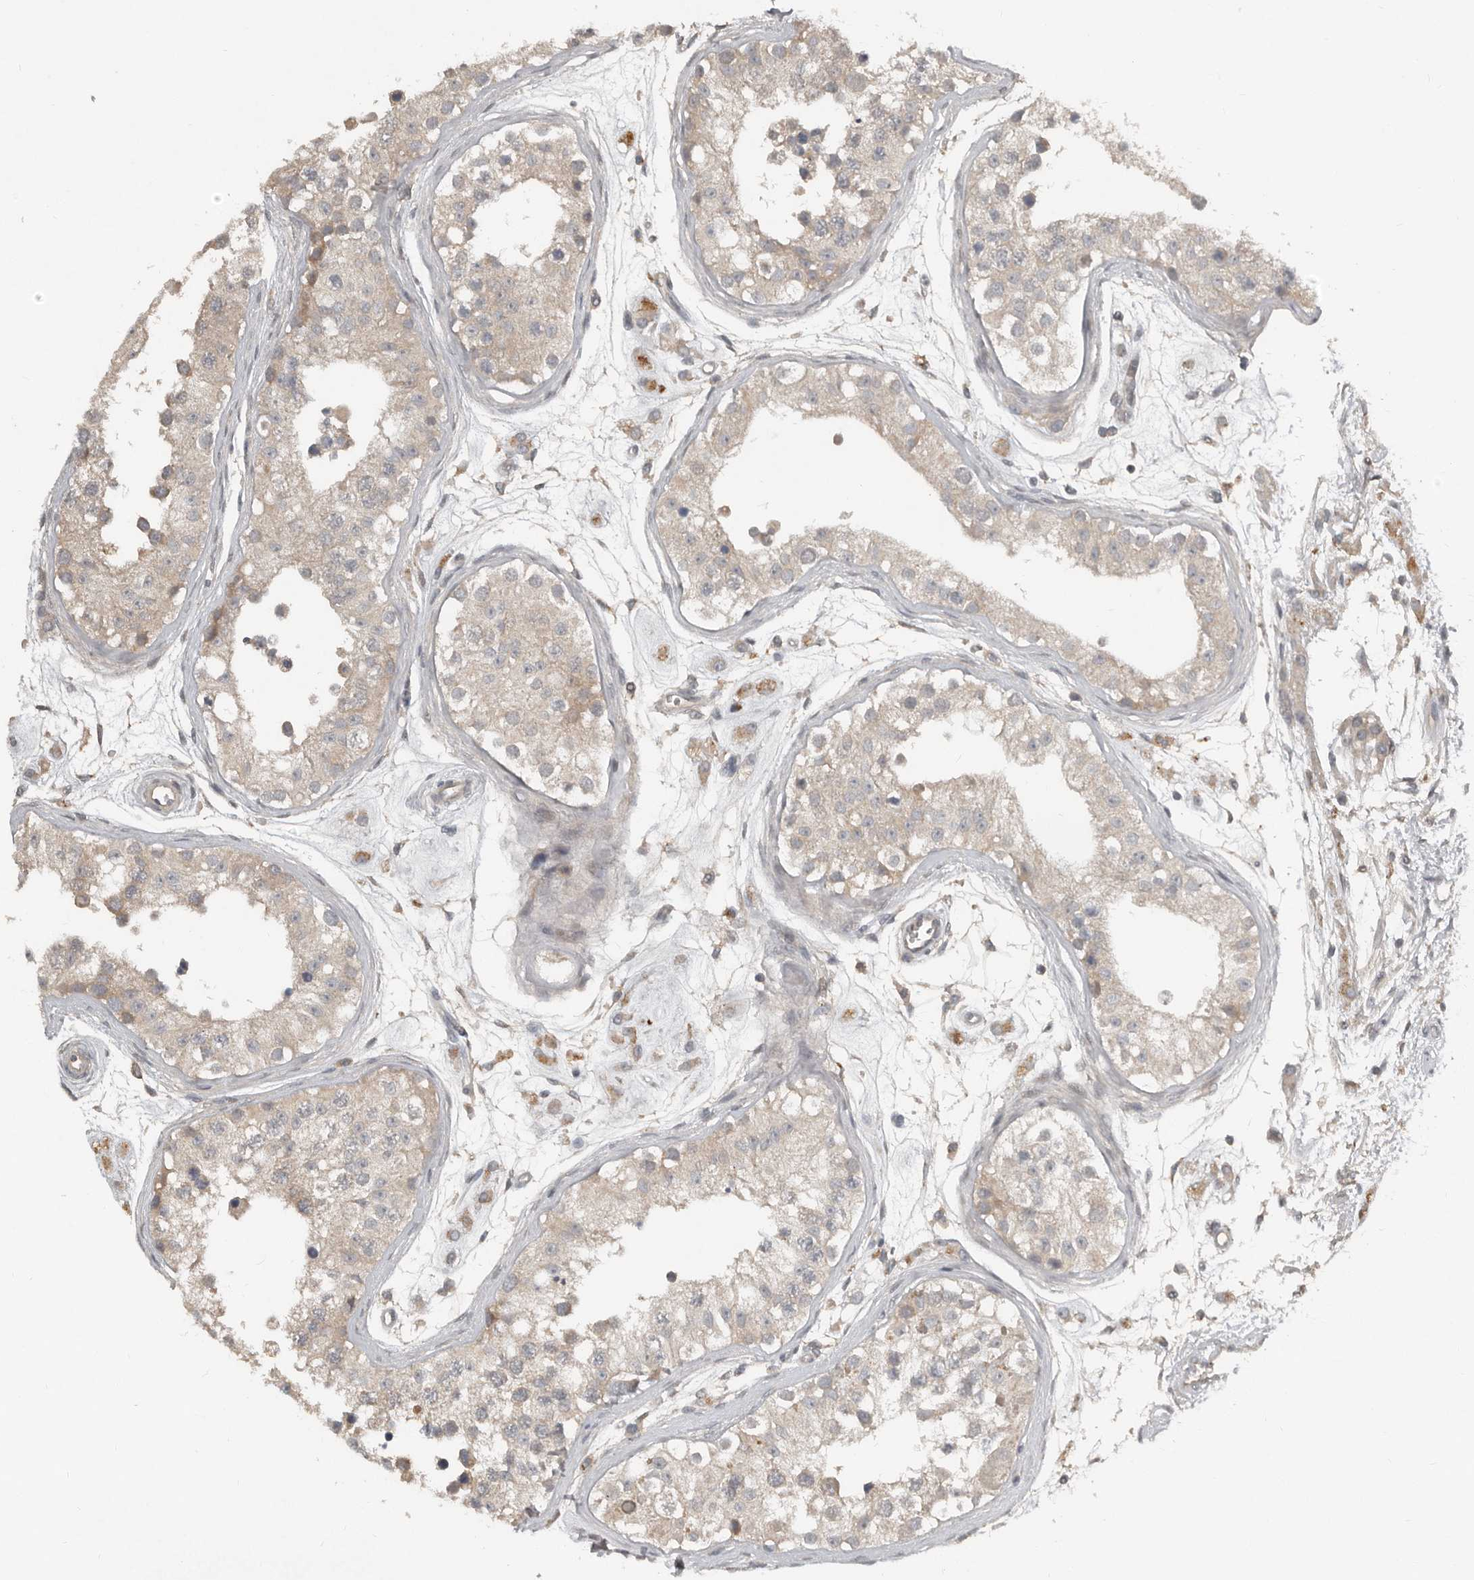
{"staining": {"intensity": "weak", "quantity": "25%-75%", "location": "cytoplasmic/membranous"}, "tissue": "testis", "cell_type": "Cells in seminiferous ducts", "image_type": "normal", "snomed": [{"axis": "morphology", "description": "Normal tissue, NOS"}, {"axis": "morphology", "description": "Adenocarcinoma, metastatic, NOS"}, {"axis": "topography", "description": "Testis"}], "caption": "IHC staining of unremarkable testis, which exhibits low levels of weak cytoplasmic/membranous expression in about 25%-75% of cells in seminiferous ducts indicating weak cytoplasmic/membranous protein positivity. The staining was performed using DAB (3,3'-diaminobenzidine) (brown) for protein detection and nuclei were counterstained in hematoxylin (blue).", "gene": "TEAD3", "patient": {"sex": "male", "age": 26}}